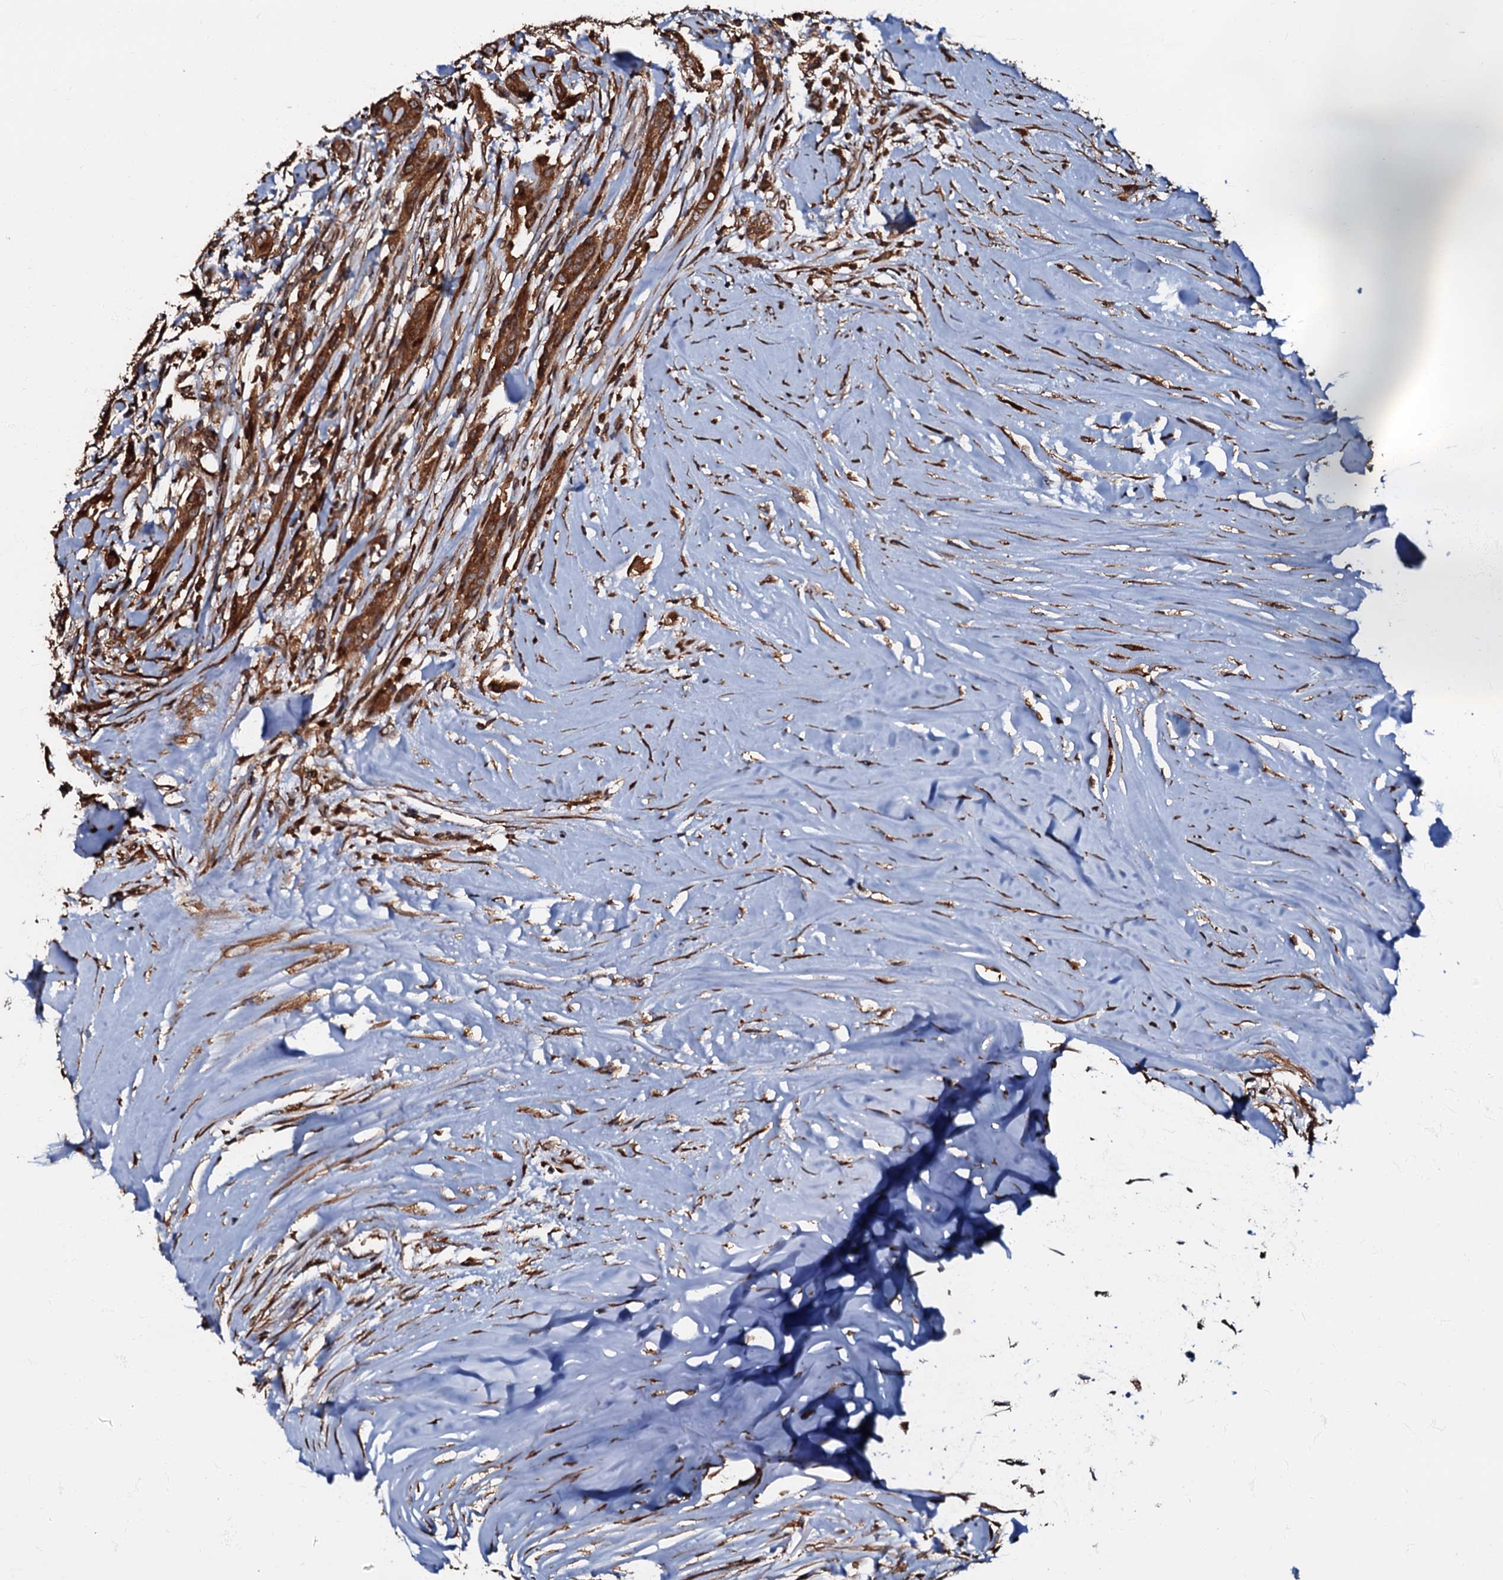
{"staining": {"intensity": "strong", "quantity": ">75%", "location": "cytoplasmic/membranous"}, "tissue": "thyroid cancer", "cell_type": "Tumor cells", "image_type": "cancer", "snomed": [{"axis": "morphology", "description": "Papillary adenocarcinoma, NOS"}, {"axis": "topography", "description": "Thyroid gland"}], "caption": "Protein staining by IHC shows strong cytoplasmic/membranous staining in about >75% of tumor cells in thyroid cancer (papillary adenocarcinoma).", "gene": "OSBP", "patient": {"sex": "female", "age": 59}}